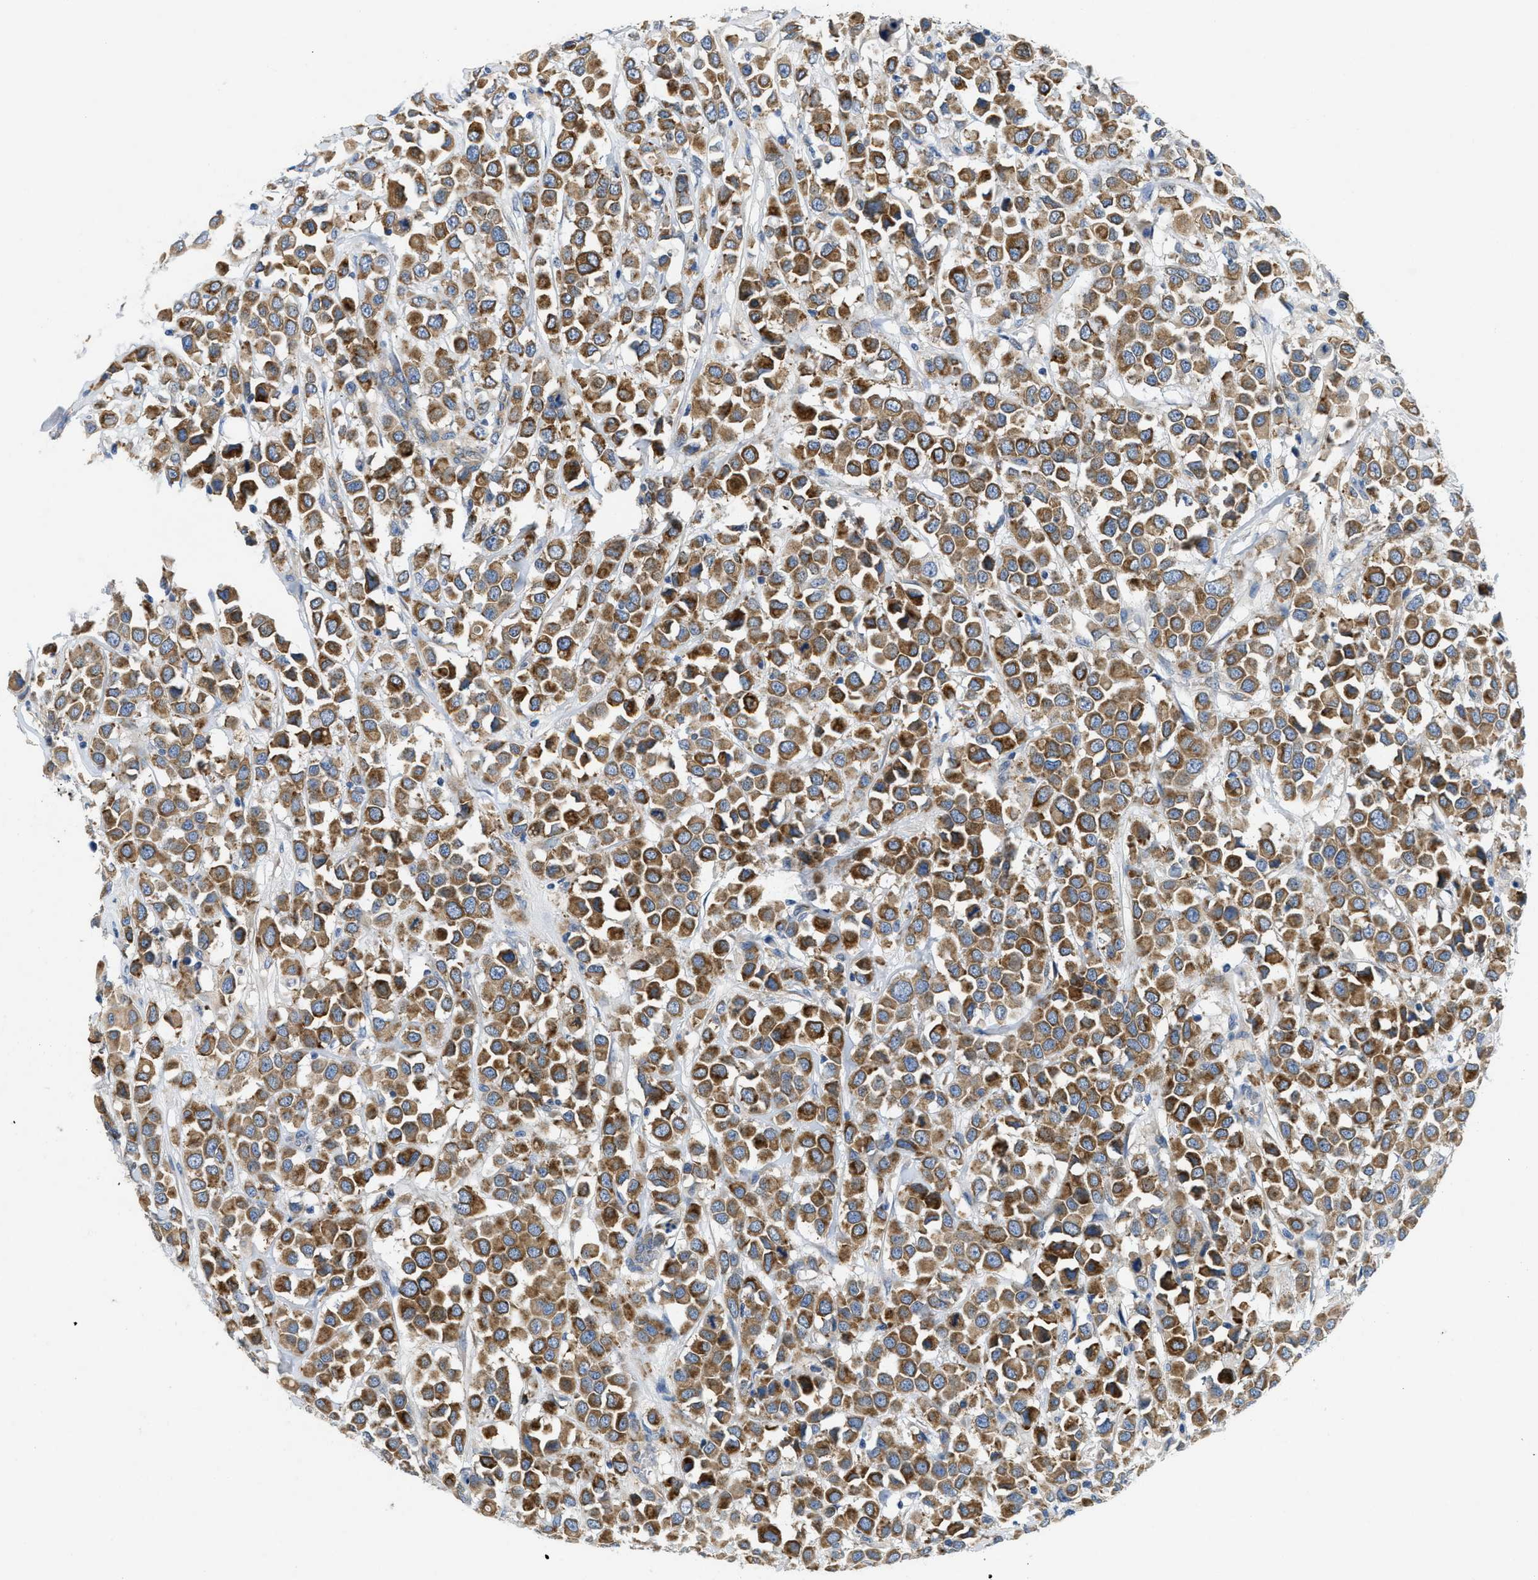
{"staining": {"intensity": "strong", "quantity": ">75%", "location": "cytoplasmic/membranous"}, "tissue": "breast cancer", "cell_type": "Tumor cells", "image_type": "cancer", "snomed": [{"axis": "morphology", "description": "Duct carcinoma"}, {"axis": "topography", "description": "Breast"}], "caption": "The histopathology image reveals a brown stain indicating the presence of a protein in the cytoplasmic/membranous of tumor cells in breast cancer.", "gene": "PGR", "patient": {"sex": "female", "age": 61}}